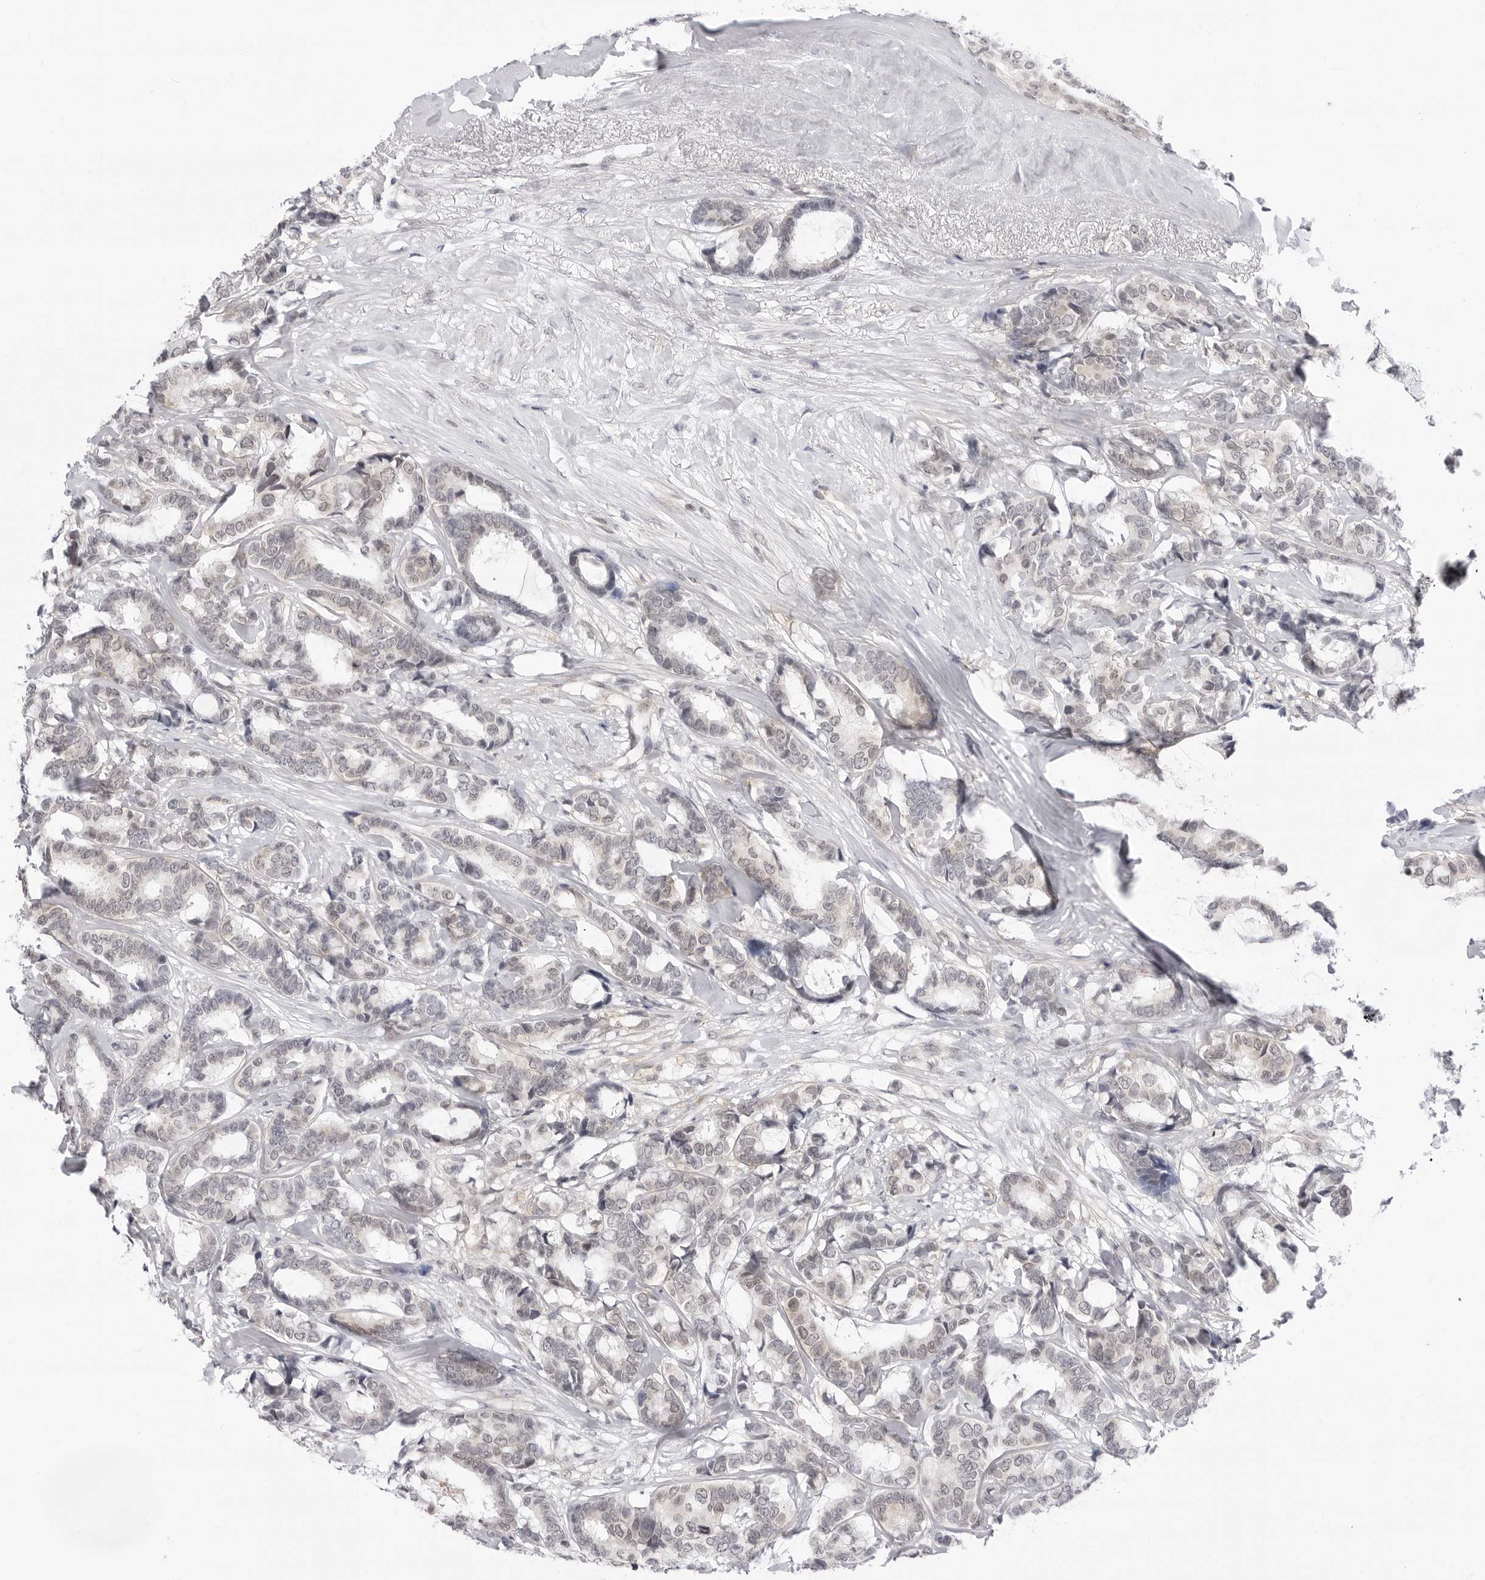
{"staining": {"intensity": "negative", "quantity": "none", "location": "none"}, "tissue": "breast cancer", "cell_type": "Tumor cells", "image_type": "cancer", "snomed": [{"axis": "morphology", "description": "Duct carcinoma"}, {"axis": "topography", "description": "Breast"}], "caption": "An immunohistochemistry (IHC) micrograph of breast cancer (invasive ductal carcinoma) is shown. There is no staining in tumor cells of breast cancer (invasive ductal carcinoma).", "gene": "PPP2R5C", "patient": {"sex": "female", "age": 87}}